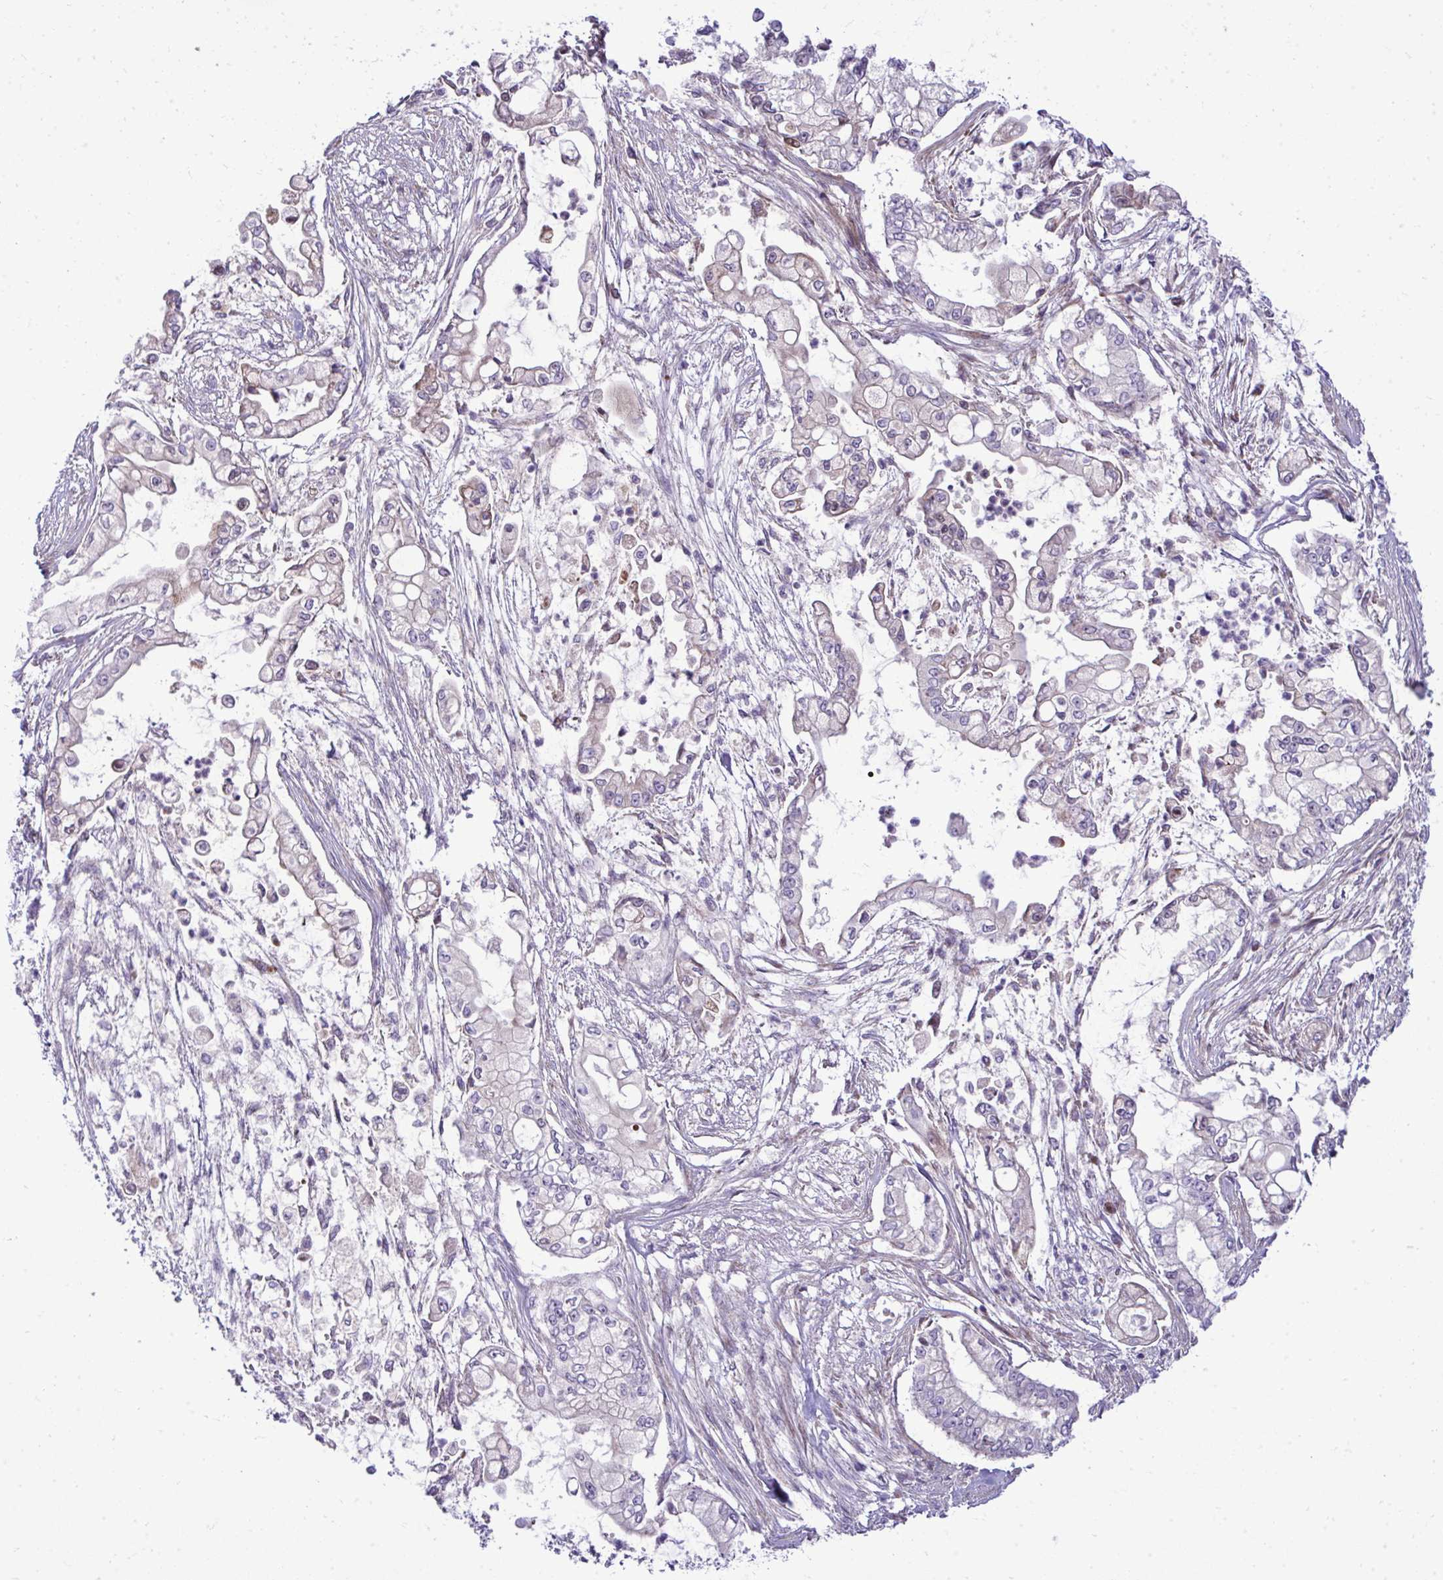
{"staining": {"intensity": "negative", "quantity": "none", "location": "none"}, "tissue": "pancreatic cancer", "cell_type": "Tumor cells", "image_type": "cancer", "snomed": [{"axis": "morphology", "description": "Adenocarcinoma, NOS"}, {"axis": "topography", "description": "Pancreas"}], "caption": "Immunohistochemistry (IHC) micrograph of adenocarcinoma (pancreatic) stained for a protein (brown), which shows no positivity in tumor cells.", "gene": "ZSCAN9", "patient": {"sex": "female", "age": 69}}